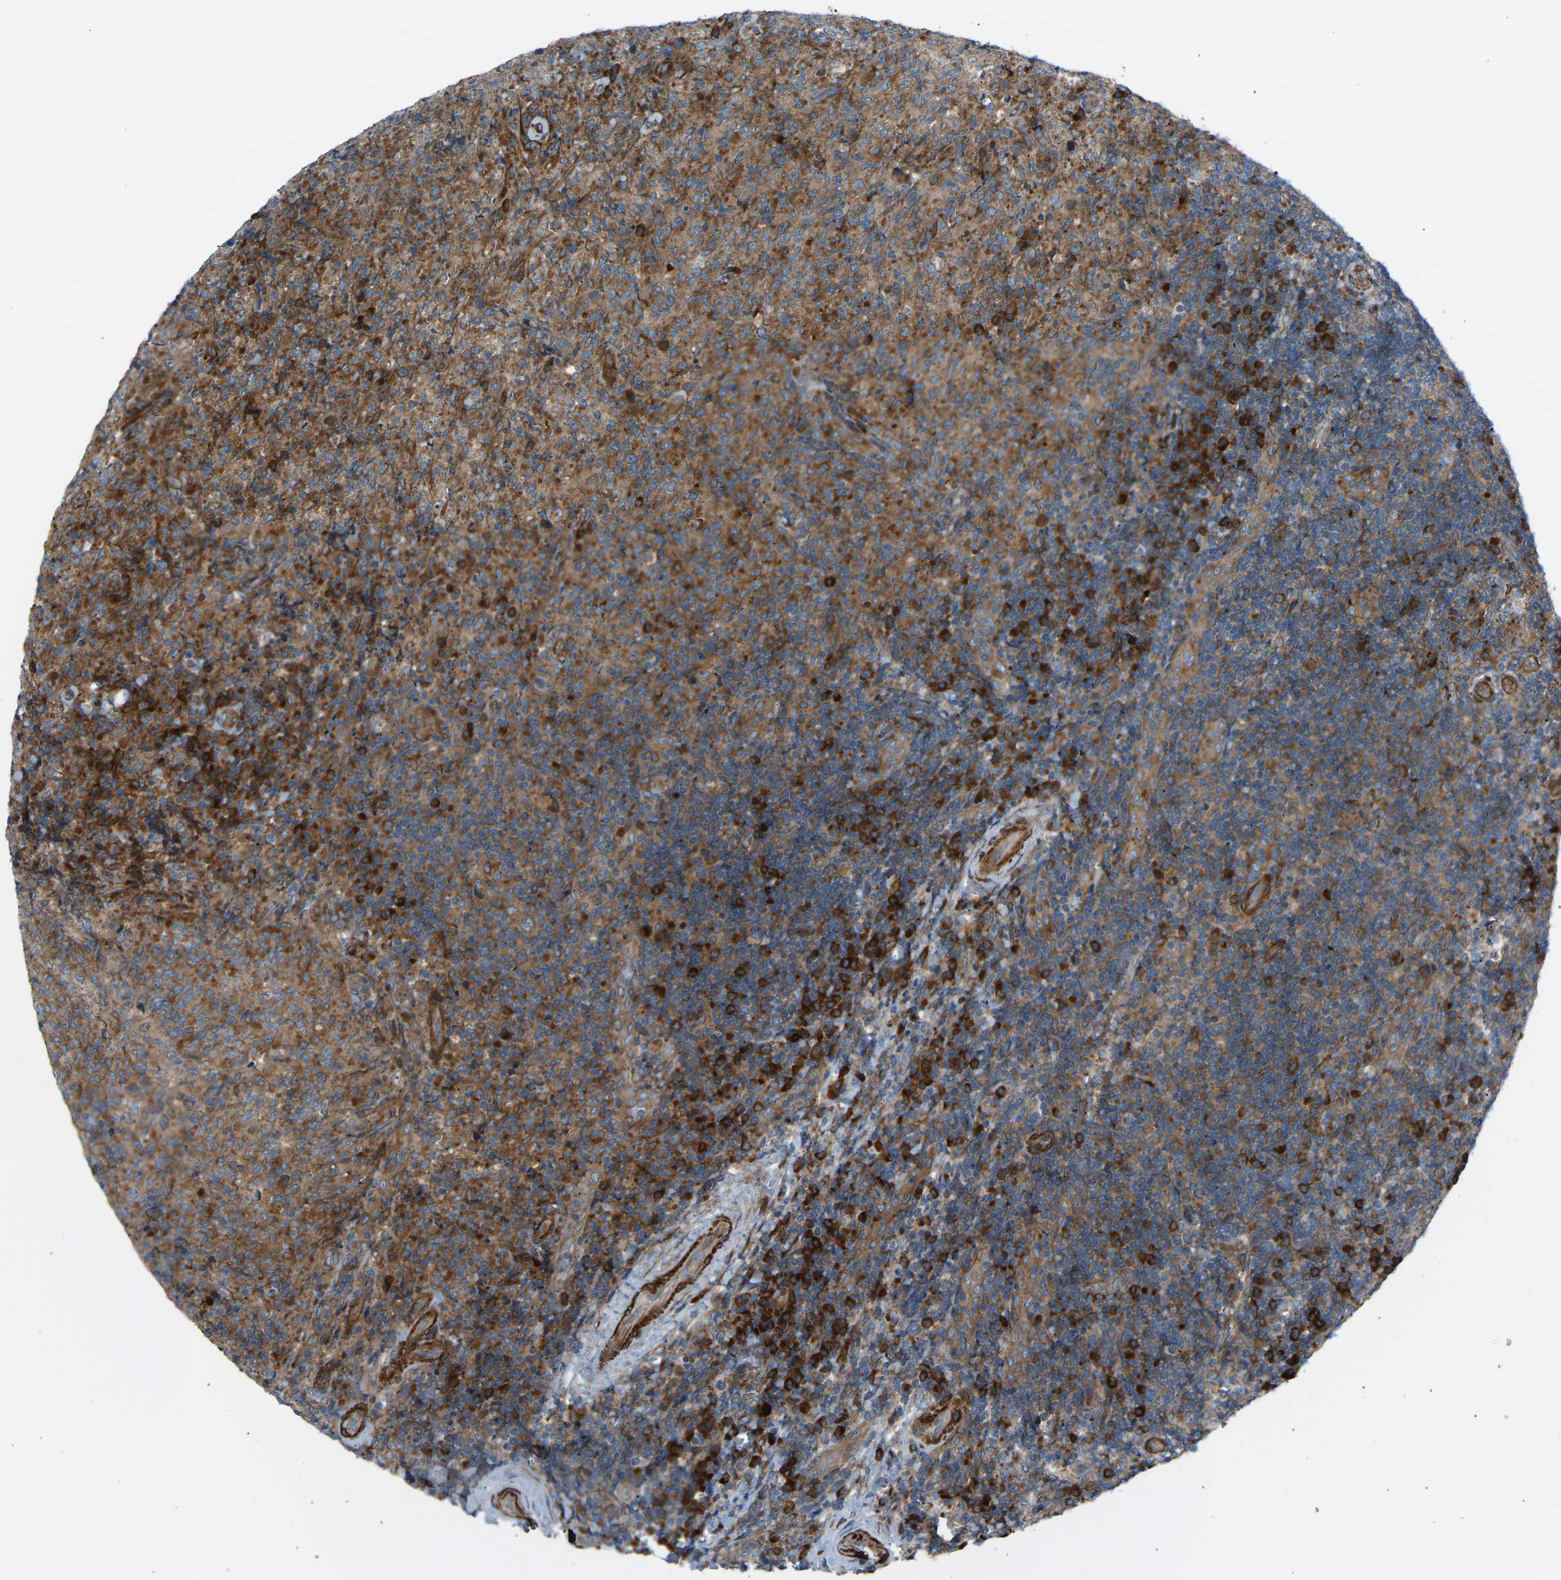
{"staining": {"intensity": "moderate", "quantity": ">75%", "location": "cytoplasmic/membranous"}, "tissue": "lymphoma", "cell_type": "Tumor cells", "image_type": "cancer", "snomed": [{"axis": "morphology", "description": "Malignant lymphoma, non-Hodgkin's type, High grade"}, {"axis": "topography", "description": "Tonsil"}], "caption": "Human lymphoma stained with a brown dye shows moderate cytoplasmic/membranous positive positivity in about >75% of tumor cells.", "gene": "VPS41", "patient": {"sex": "female", "age": 36}}